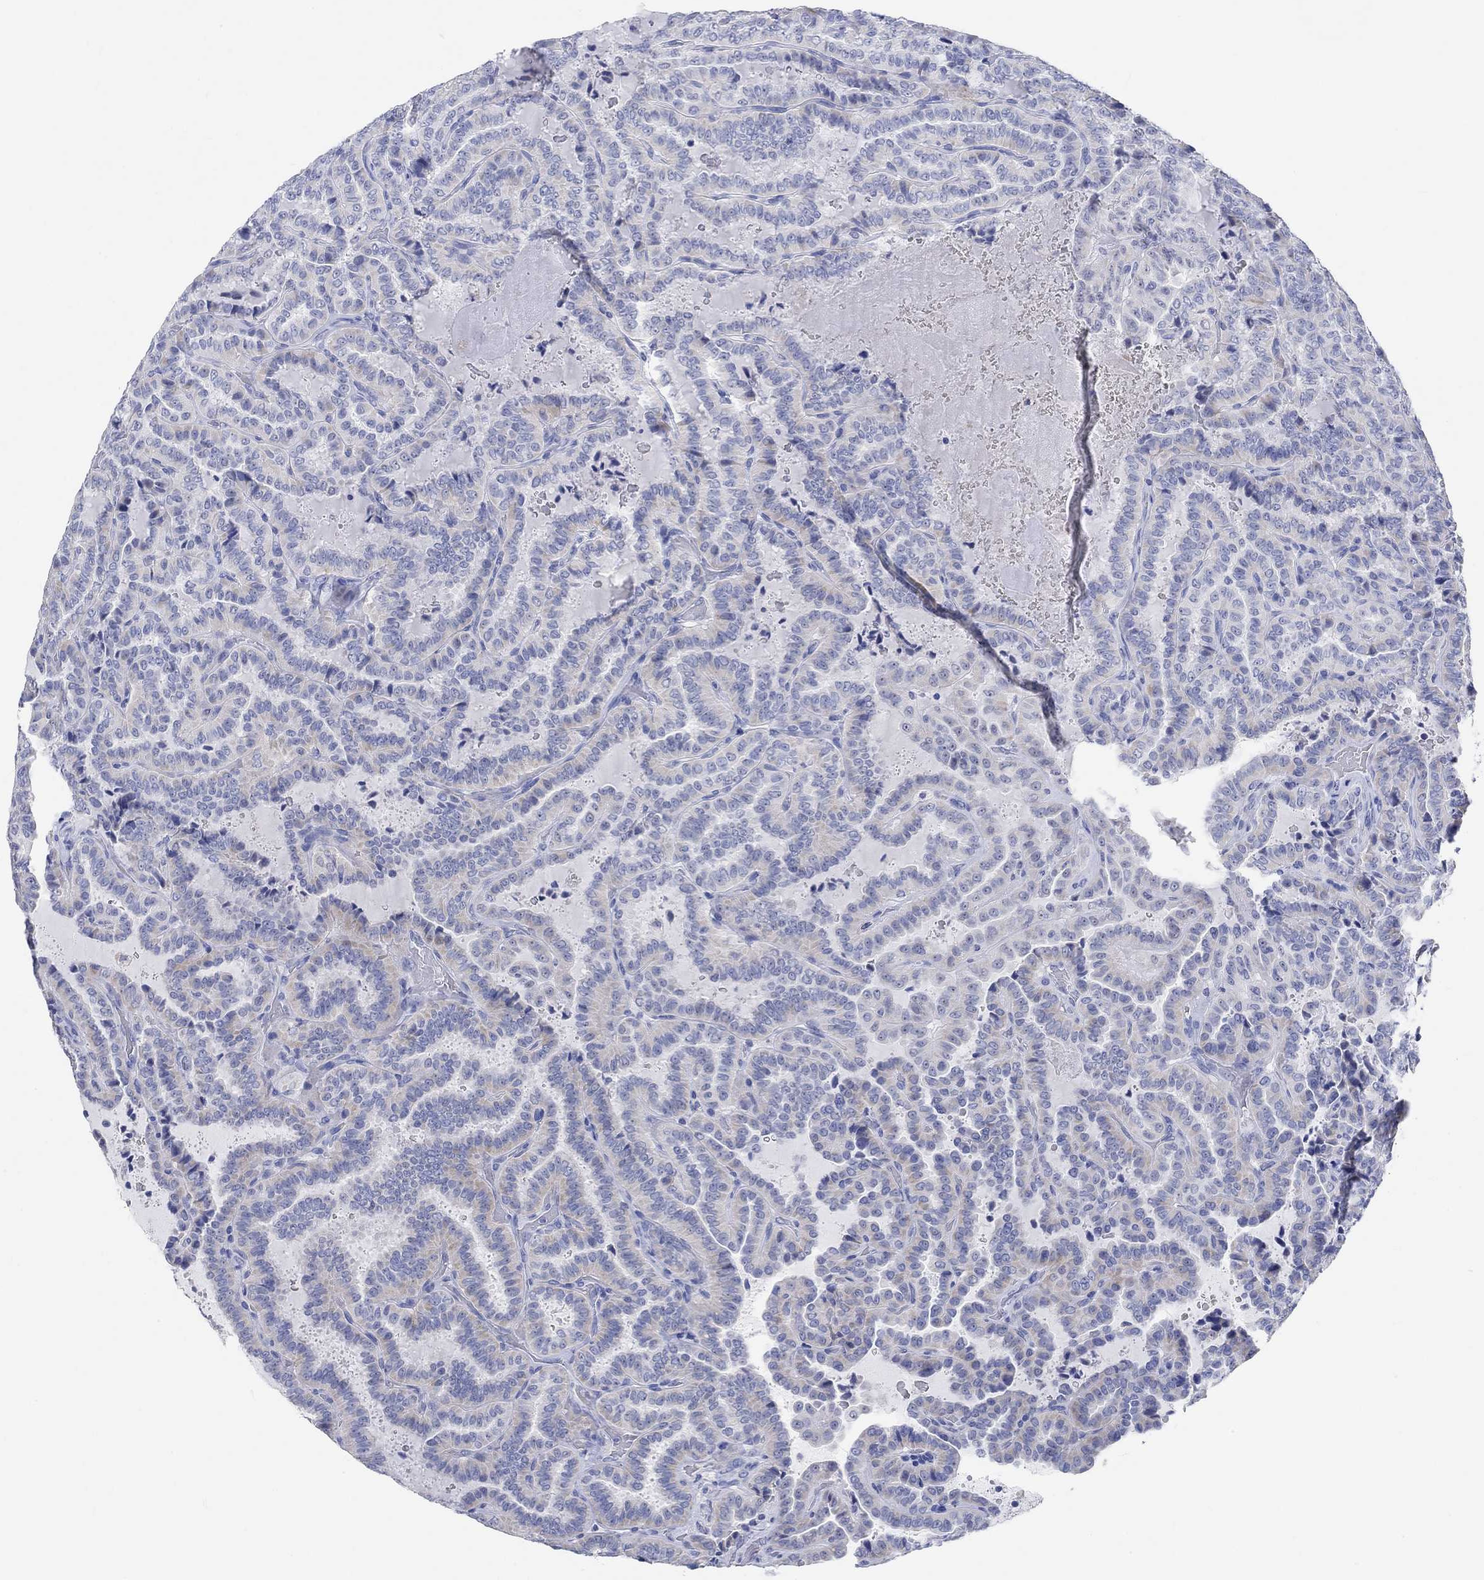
{"staining": {"intensity": "negative", "quantity": "none", "location": "none"}, "tissue": "thyroid cancer", "cell_type": "Tumor cells", "image_type": "cancer", "snomed": [{"axis": "morphology", "description": "Papillary adenocarcinoma, NOS"}, {"axis": "topography", "description": "Thyroid gland"}], "caption": "Immunohistochemistry of human thyroid papillary adenocarcinoma displays no staining in tumor cells.", "gene": "GRIA3", "patient": {"sex": "female", "age": 39}}